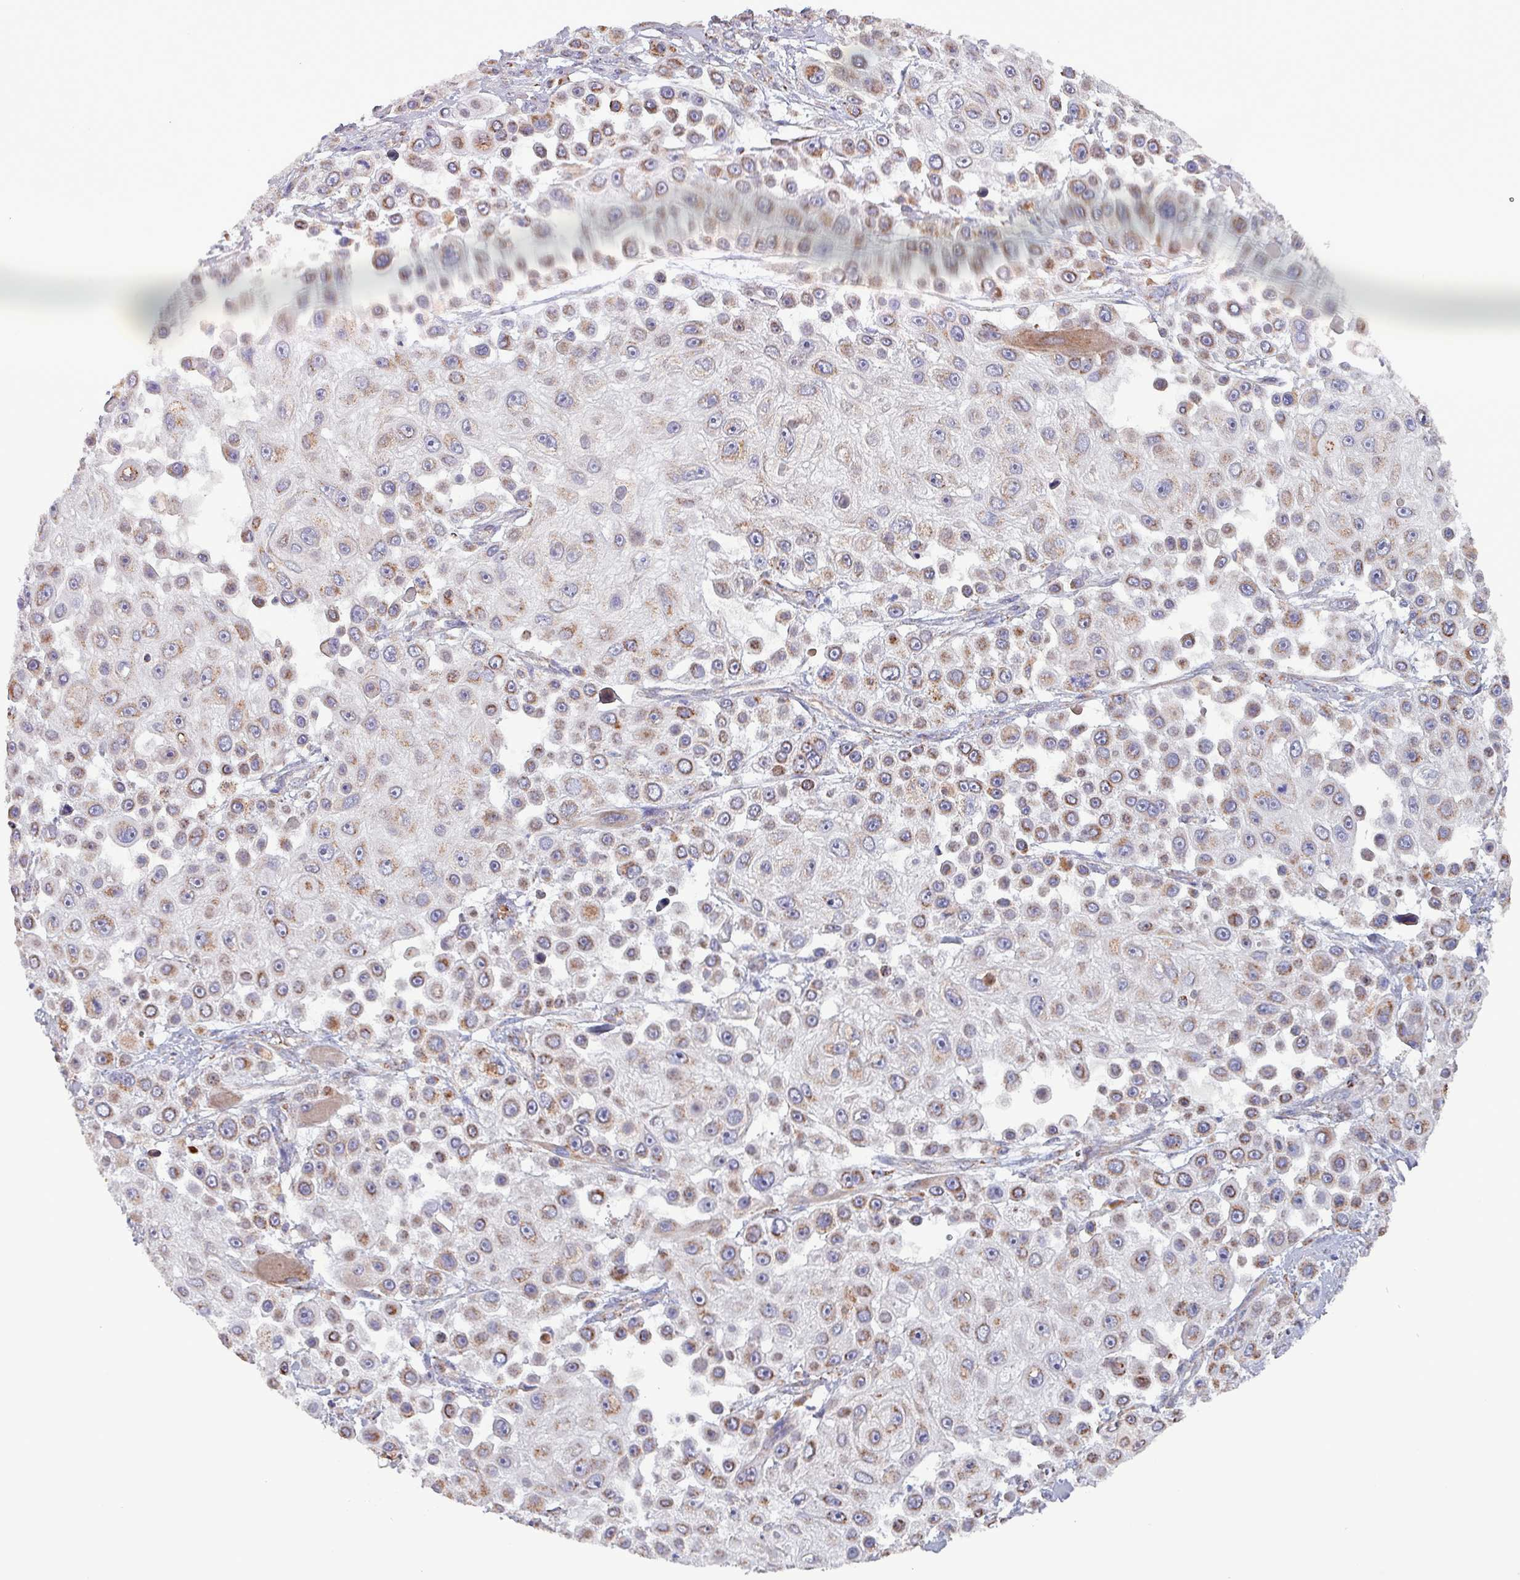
{"staining": {"intensity": "moderate", "quantity": "25%-75%", "location": "cytoplasmic/membranous"}, "tissue": "skin cancer", "cell_type": "Tumor cells", "image_type": "cancer", "snomed": [{"axis": "morphology", "description": "Squamous cell carcinoma, NOS"}, {"axis": "topography", "description": "Skin"}], "caption": "Immunohistochemistry (IHC) micrograph of skin squamous cell carcinoma stained for a protein (brown), which shows medium levels of moderate cytoplasmic/membranous staining in about 25%-75% of tumor cells.", "gene": "ZNF322", "patient": {"sex": "male", "age": 67}}